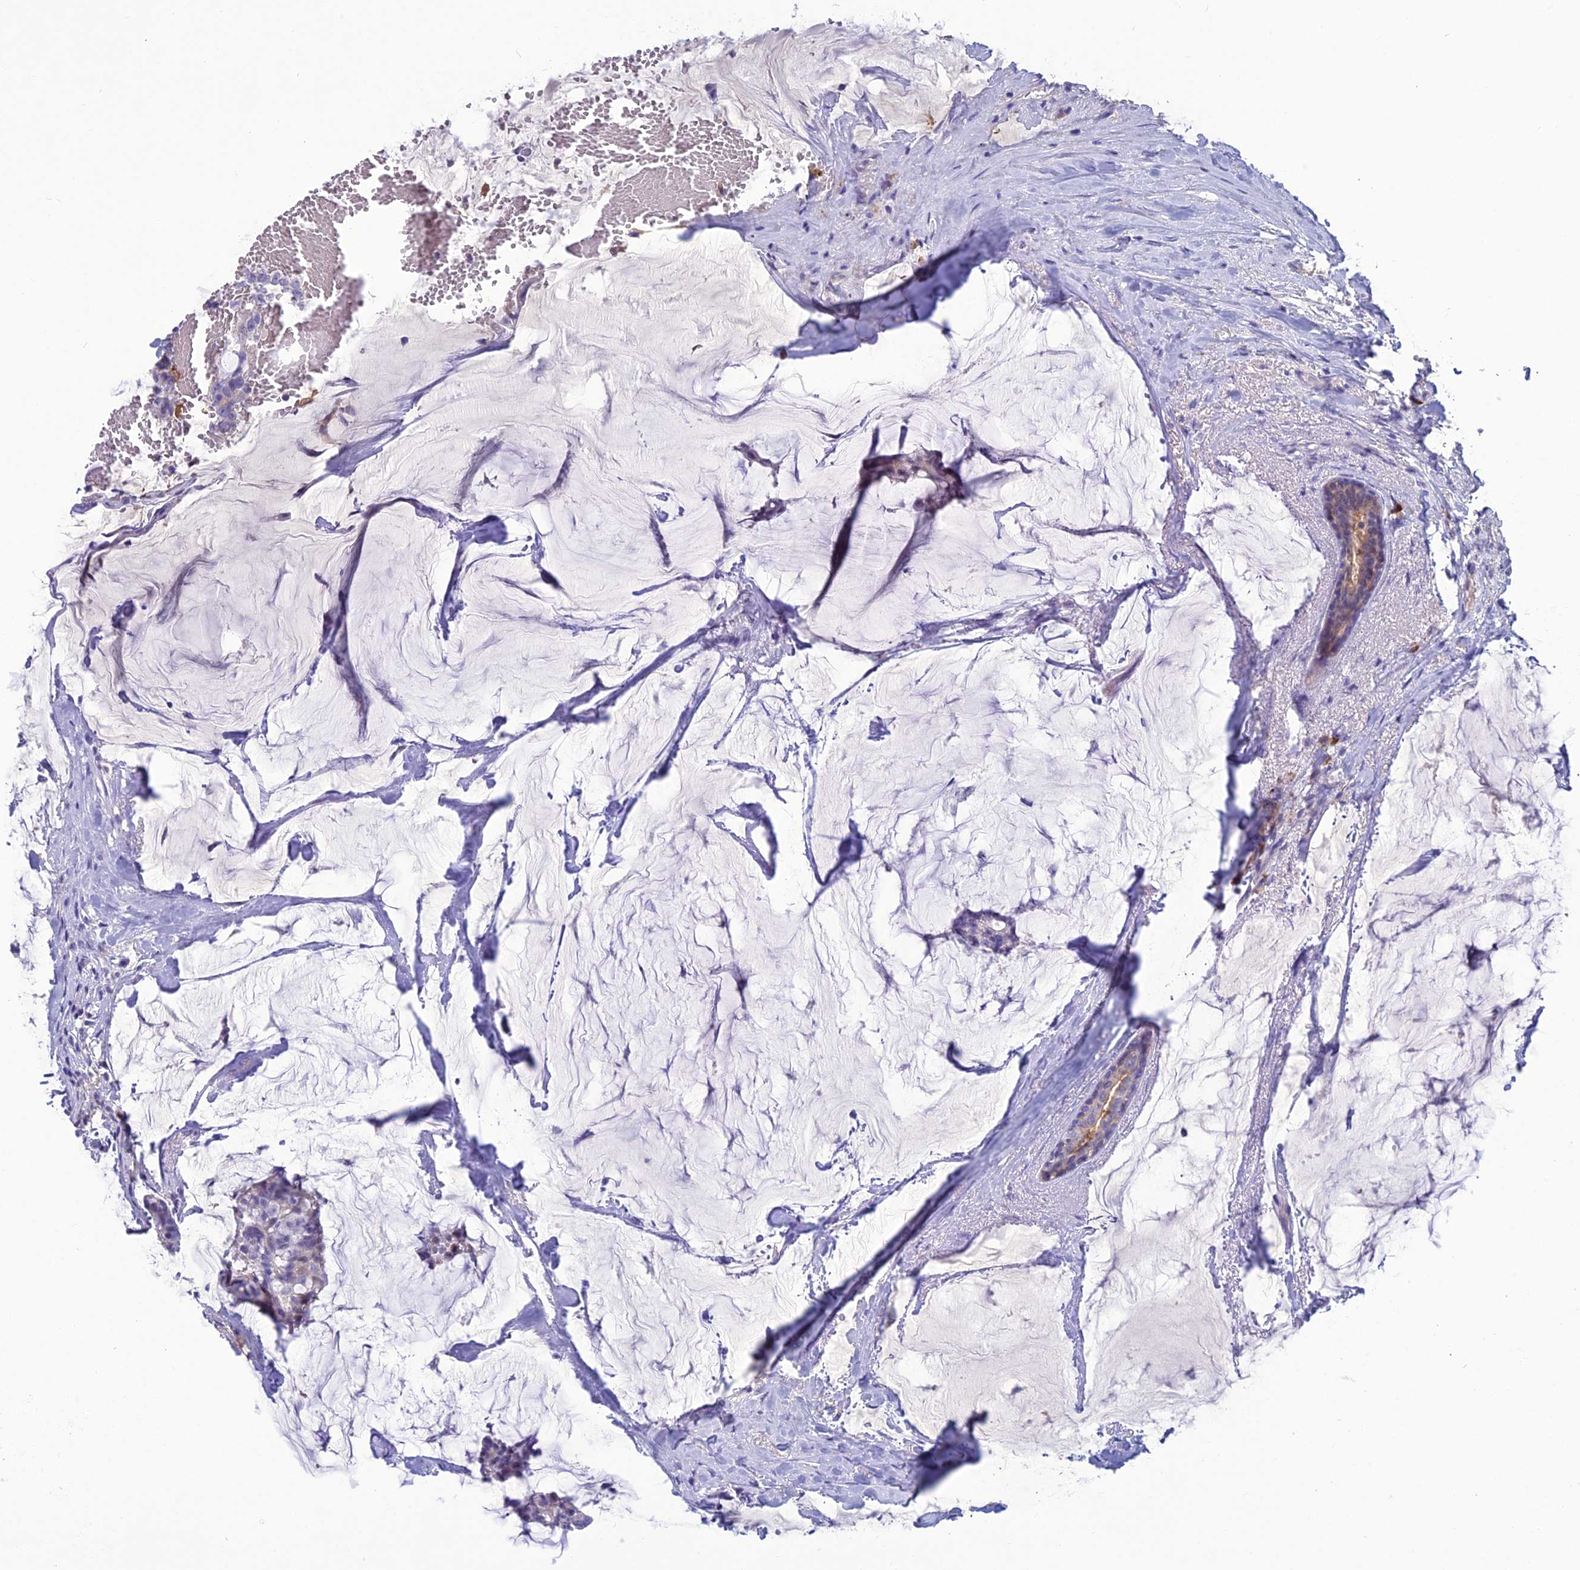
{"staining": {"intensity": "weak", "quantity": "<25%", "location": "cytoplasmic/membranous"}, "tissue": "breast cancer", "cell_type": "Tumor cells", "image_type": "cancer", "snomed": [{"axis": "morphology", "description": "Duct carcinoma"}, {"axis": "topography", "description": "Breast"}], "caption": "Immunohistochemical staining of breast infiltrating ductal carcinoma reveals no significant positivity in tumor cells.", "gene": "CRB2", "patient": {"sex": "female", "age": 93}}